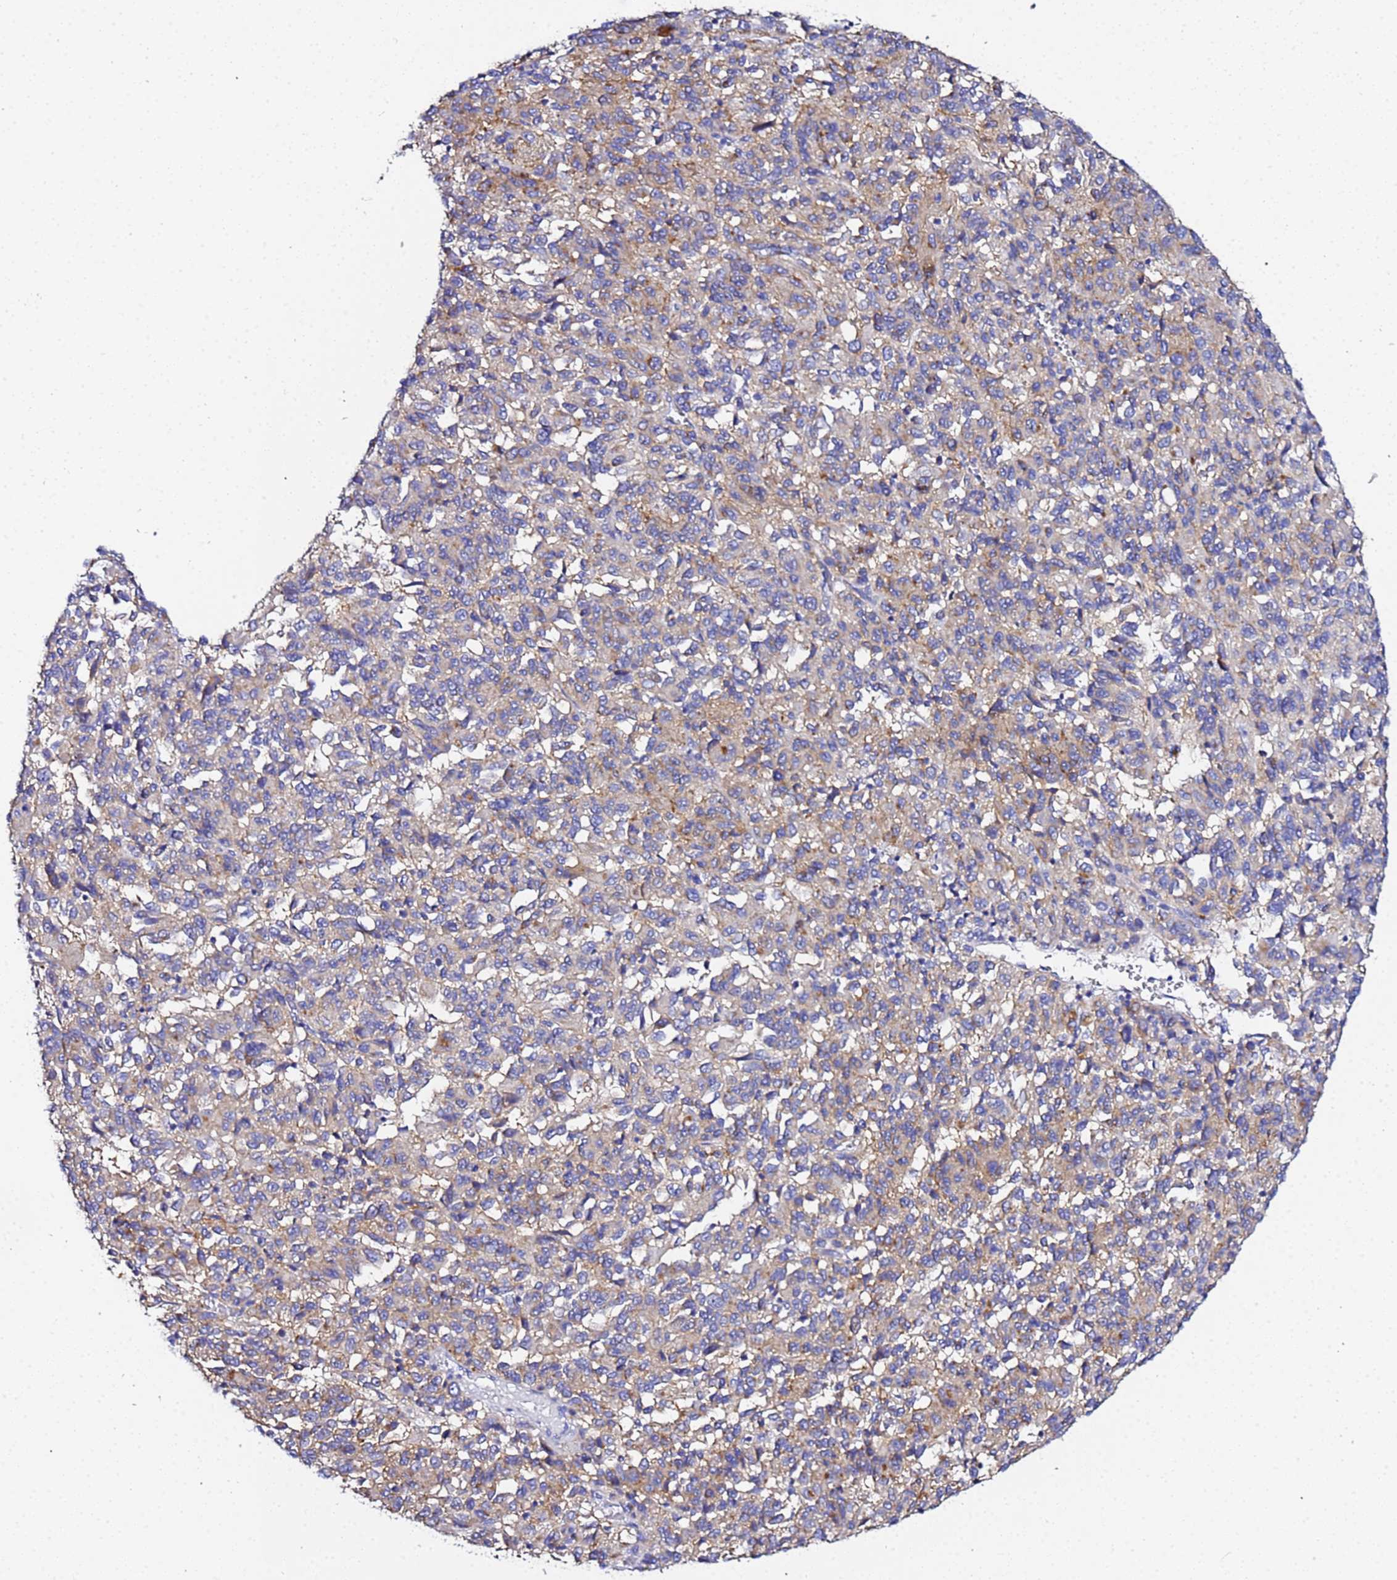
{"staining": {"intensity": "weak", "quantity": ">75%", "location": "cytoplasmic/membranous"}, "tissue": "melanoma", "cell_type": "Tumor cells", "image_type": "cancer", "snomed": [{"axis": "morphology", "description": "Malignant melanoma, Metastatic site"}, {"axis": "topography", "description": "Lung"}], "caption": "Malignant melanoma (metastatic site) stained with DAB (3,3'-diaminobenzidine) immunohistochemistry (IHC) shows low levels of weak cytoplasmic/membranous positivity in approximately >75% of tumor cells.", "gene": "VTI1B", "patient": {"sex": "male", "age": 64}}